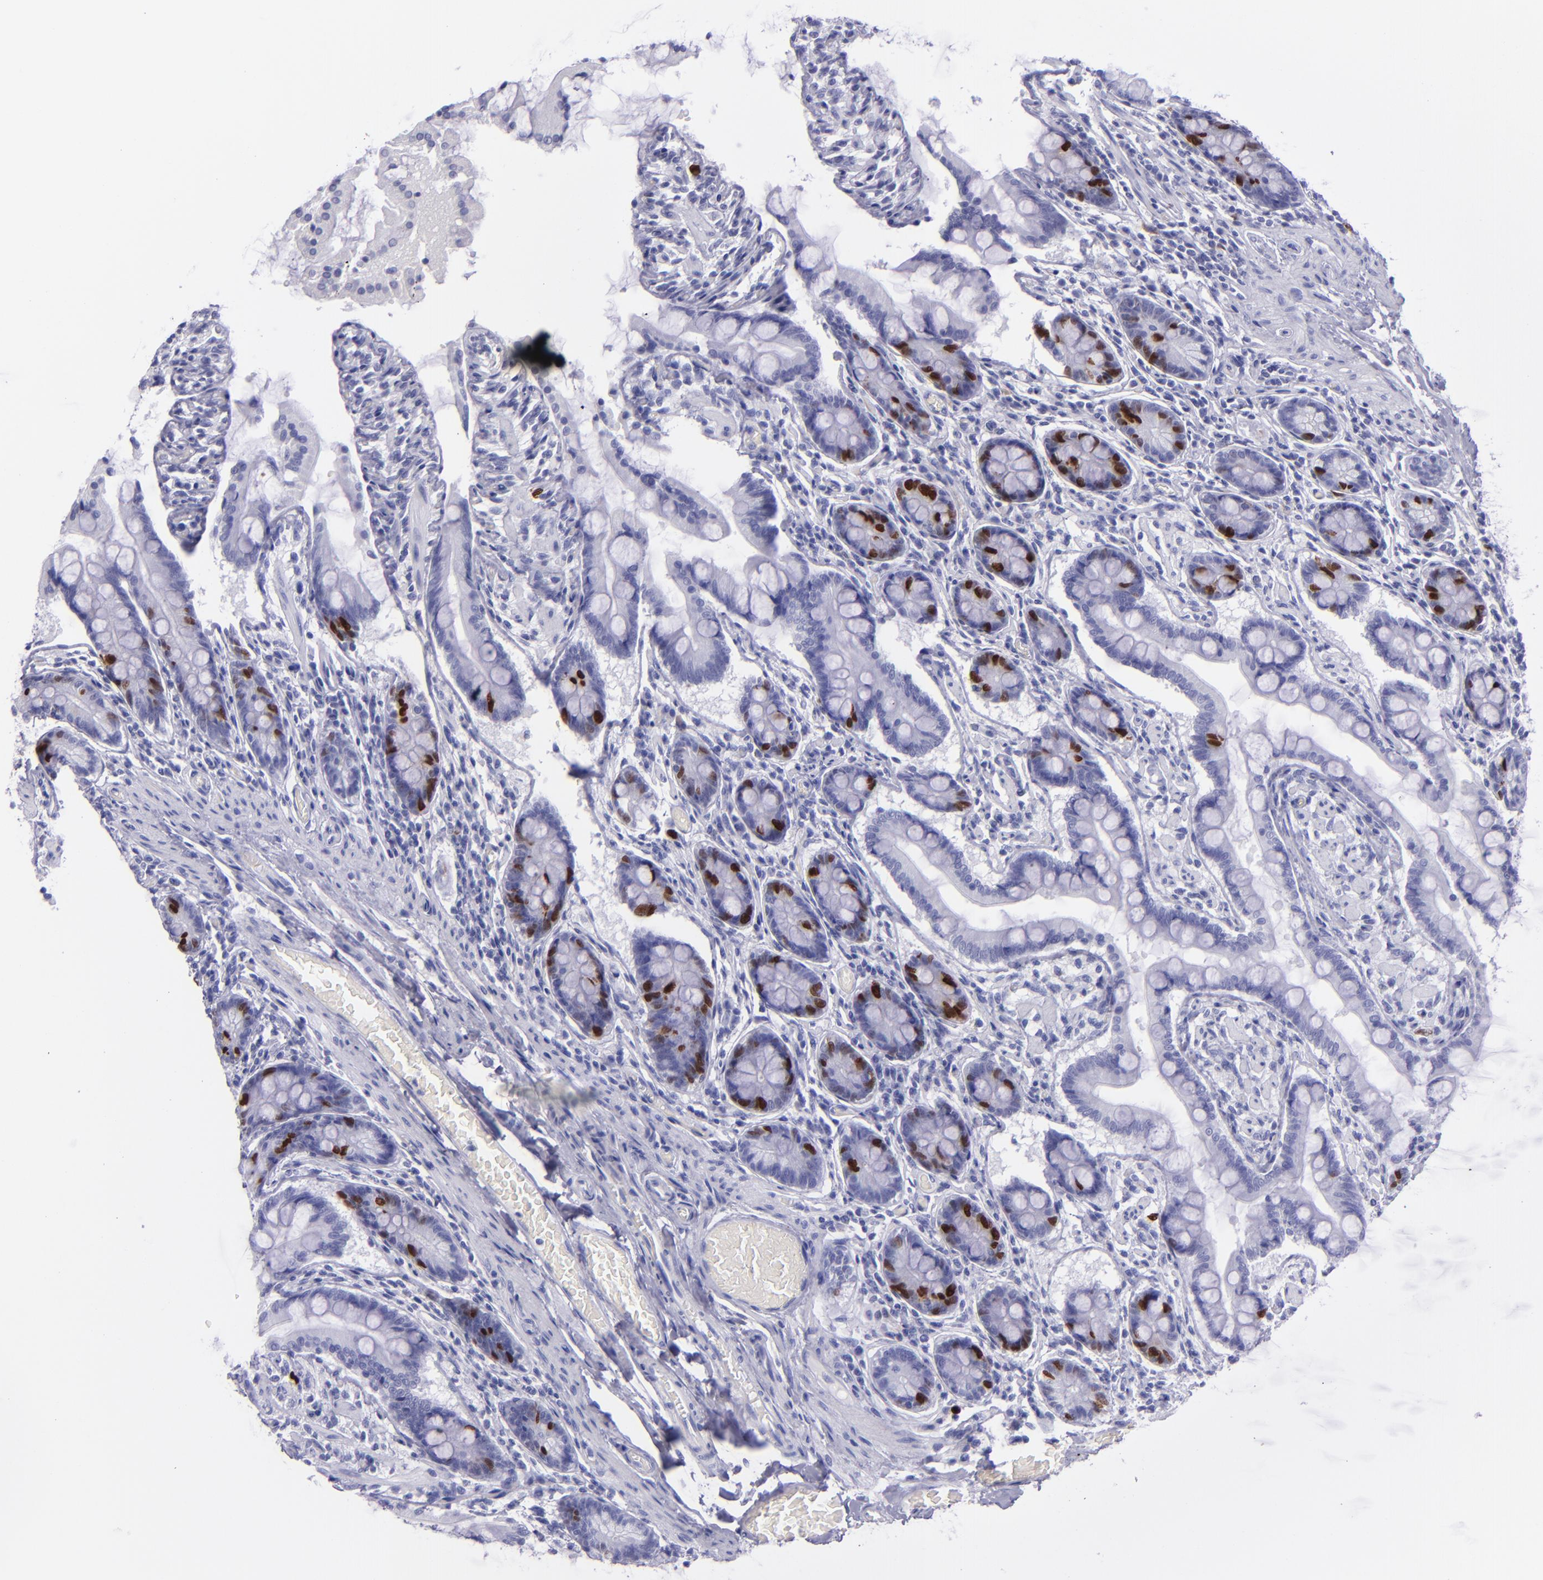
{"staining": {"intensity": "strong", "quantity": "<25%", "location": "nuclear"}, "tissue": "small intestine", "cell_type": "Glandular cells", "image_type": "normal", "snomed": [{"axis": "morphology", "description": "Normal tissue, NOS"}, {"axis": "topography", "description": "Small intestine"}], "caption": "An IHC image of unremarkable tissue is shown. Protein staining in brown labels strong nuclear positivity in small intestine within glandular cells.", "gene": "TOP2A", "patient": {"sex": "male", "age": 41}}